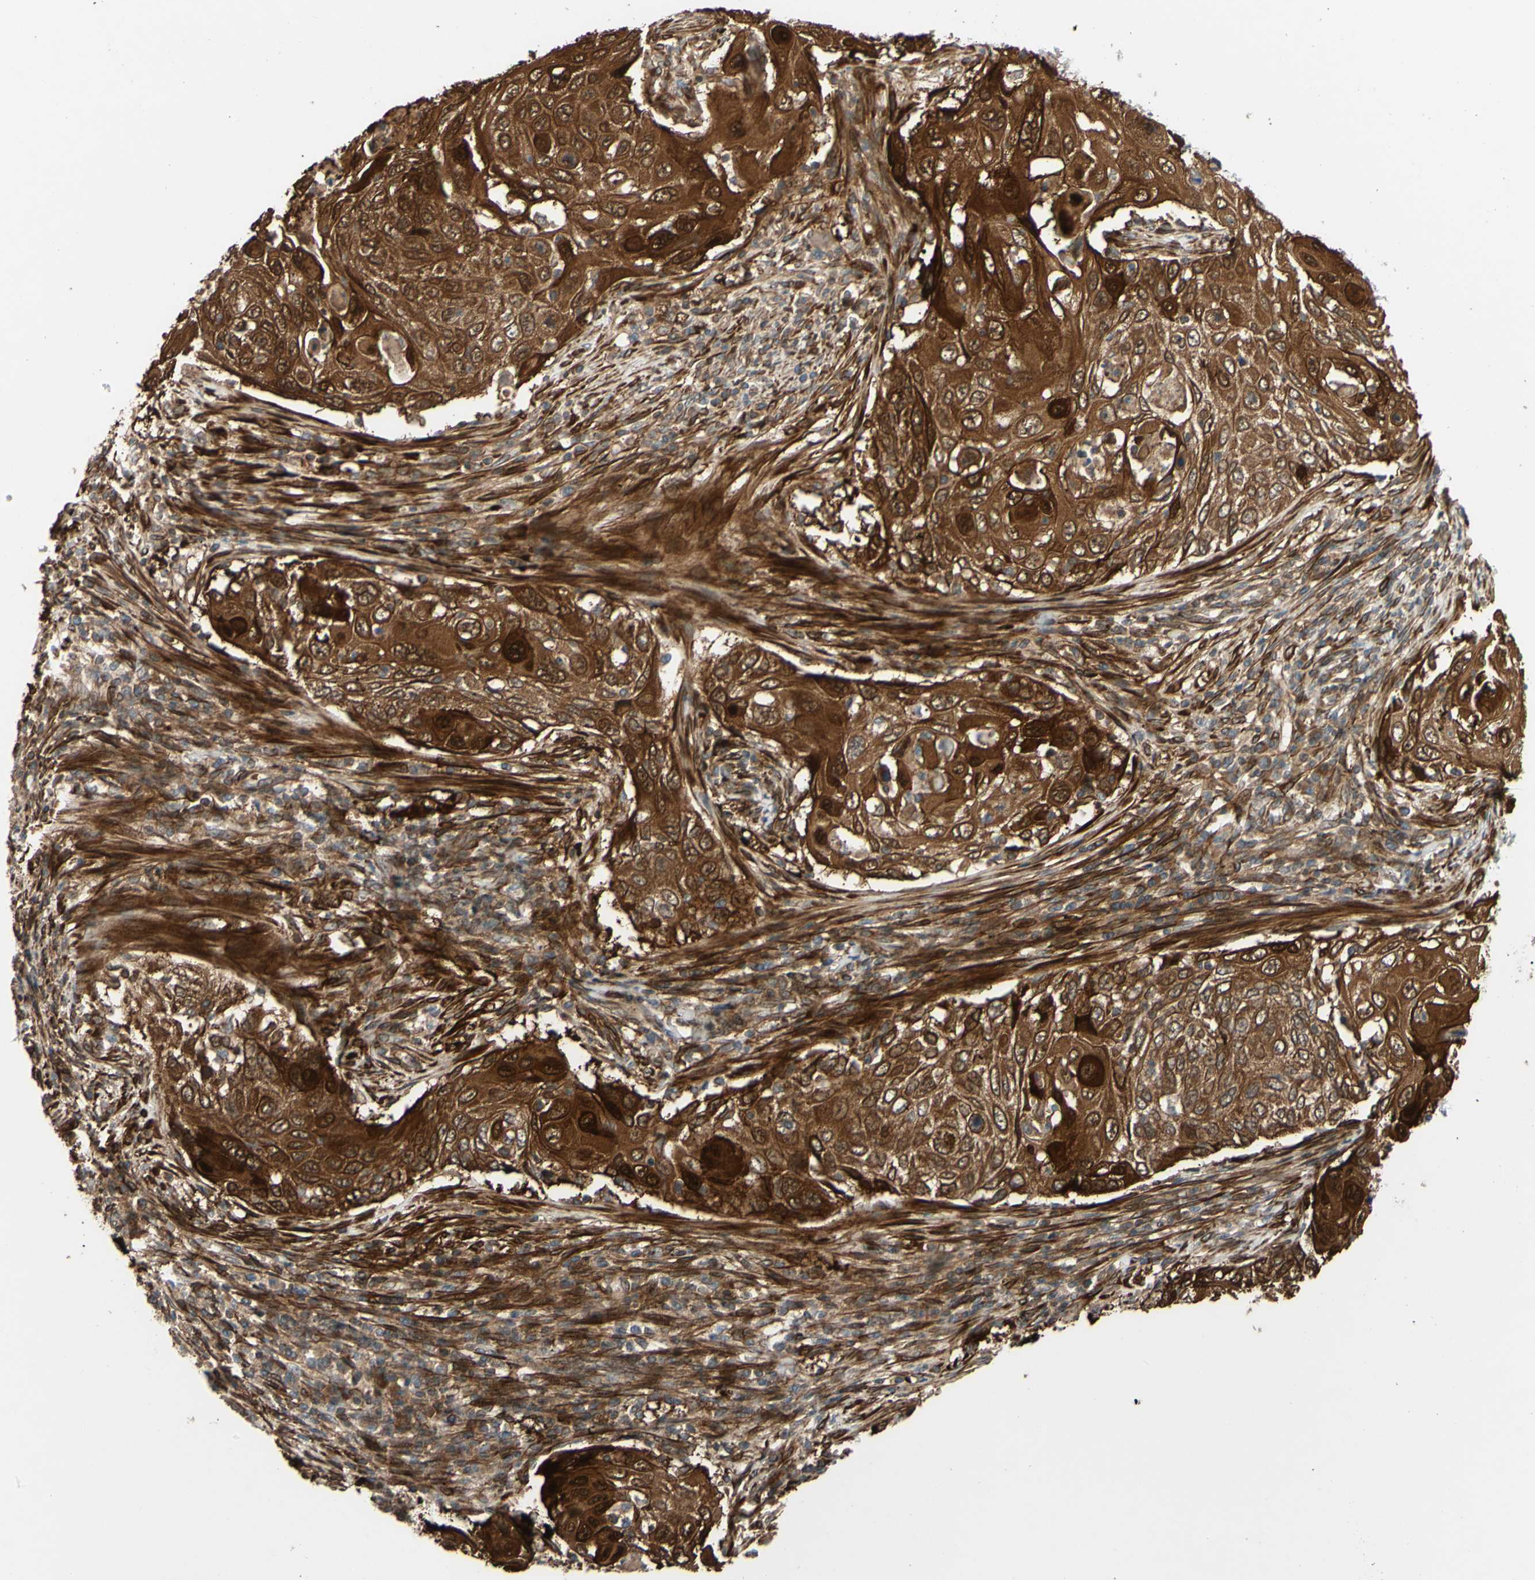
{"staining": {"intensity": "strong", "quantity": ">75%", "location": "cytoplasmic/membranous"}, "tissue": "cervical cancer", "cell_type": "Tumor cells", "image_type": "cancer", "snomed": [{"axis": "morphology", "description": "Squamous cell carcinoma, NOS"}, {"axis": "topography", "description": "Cervix"}], "caption": "Cervical squamous cell carcinoma stained with IHC demonstrates strong cytoplasmic/membranous positivity in about >75% of tumor cells.", "gene": "PRAF2", "patient": {"sex": "female", "age": 70}}